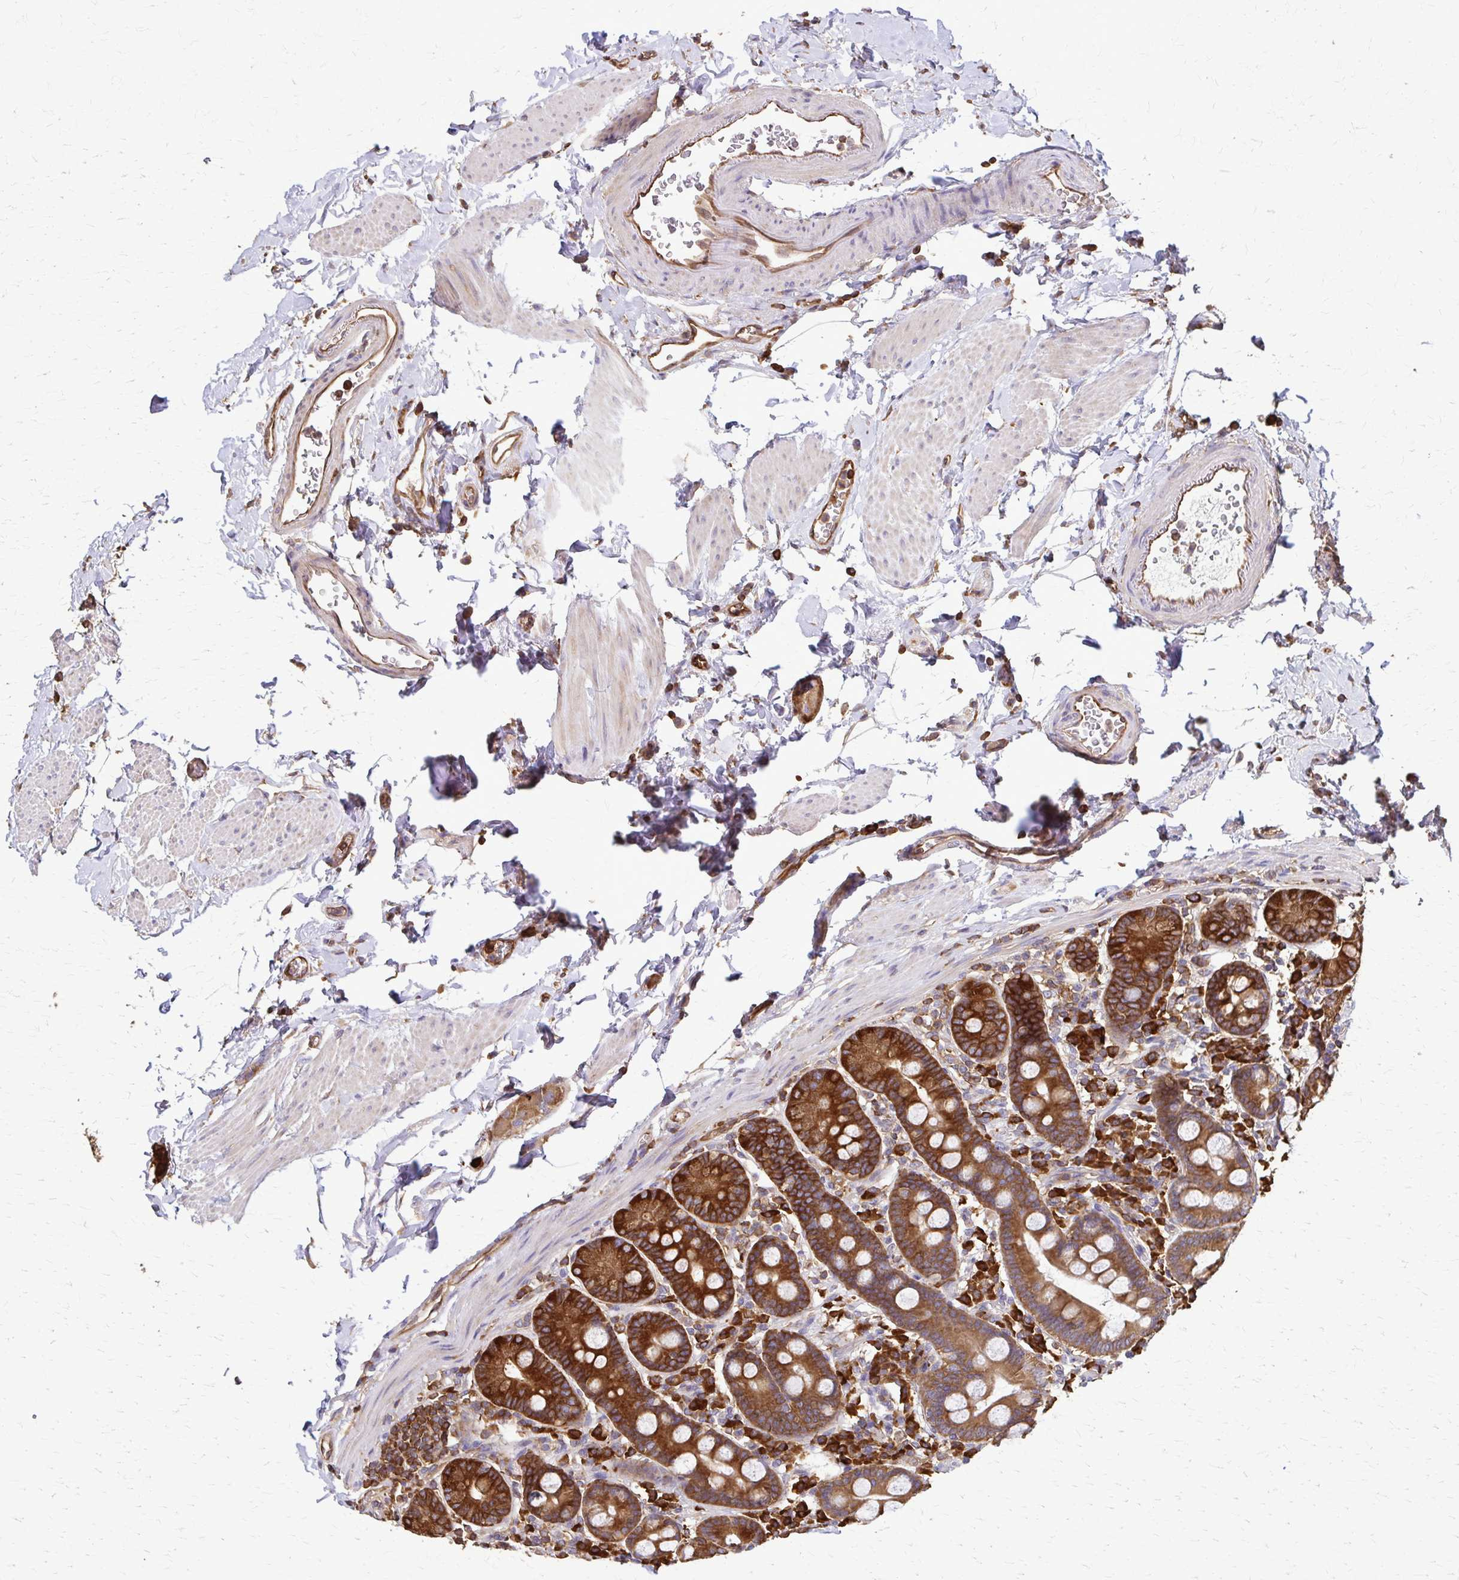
{"staining": {"intensity": "strong", "quantity": ">75%", "location": "cytoplasmic/membranous"}, "tissue": "duodenum", "cell_type": "Glandular cells", "image_type": "normal", "snomed": [{"axis": "morphology", "description": "Normal tissue, NOS"}, {"axis": "topography", "description": "Pancreas"}, {"axis": "topography", "description": "Duodenum"}], "caption": "Immunohistochemical staining of benign duodenum exhibits >75% levels of strong cytoplasmic/membranous protein expression in approximately >75% of glandular cells.", "gene": "EEF2", "patient": {"sex": "male", "age": 59}}